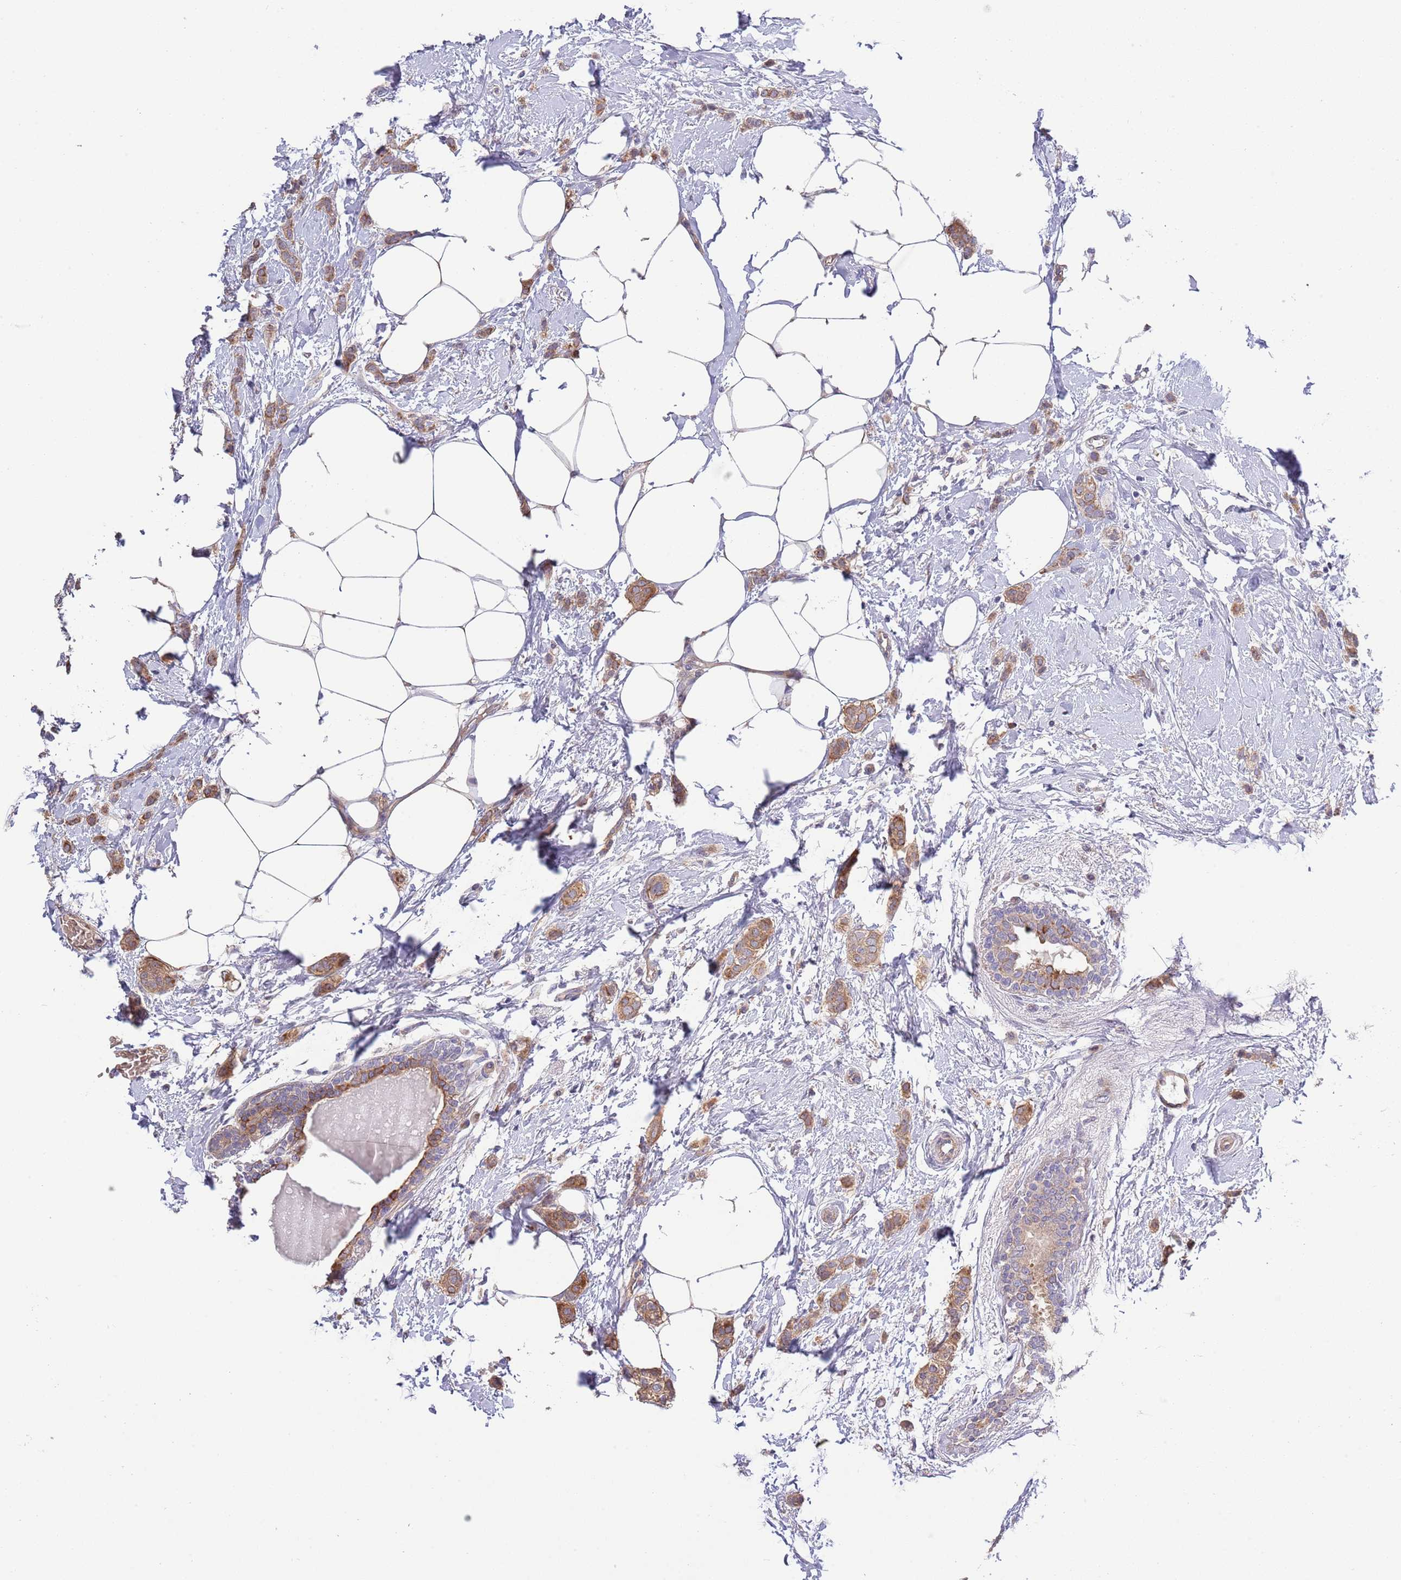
{"staining": {"intensity": "moderate", "quantity": ">75%", "location": "cytoplasmic/membranous"}, "tissue": "breast cancer", "cell_type": "Tumor cells", "image_type": "cancer", "snomed": [{"axis": "morphology", "description": "Duct carcinoma"}, {"axis": "topography", "description": "Breast"}], "caption": "This is an image of immunohistochemistry staining of breast invasive ductal carcinoma, which shows moderate staining in the cytoplasmic/membranous of tumor cells.", "gene": "LIPJ", "patient": {"sex": "female", "age": 72}}